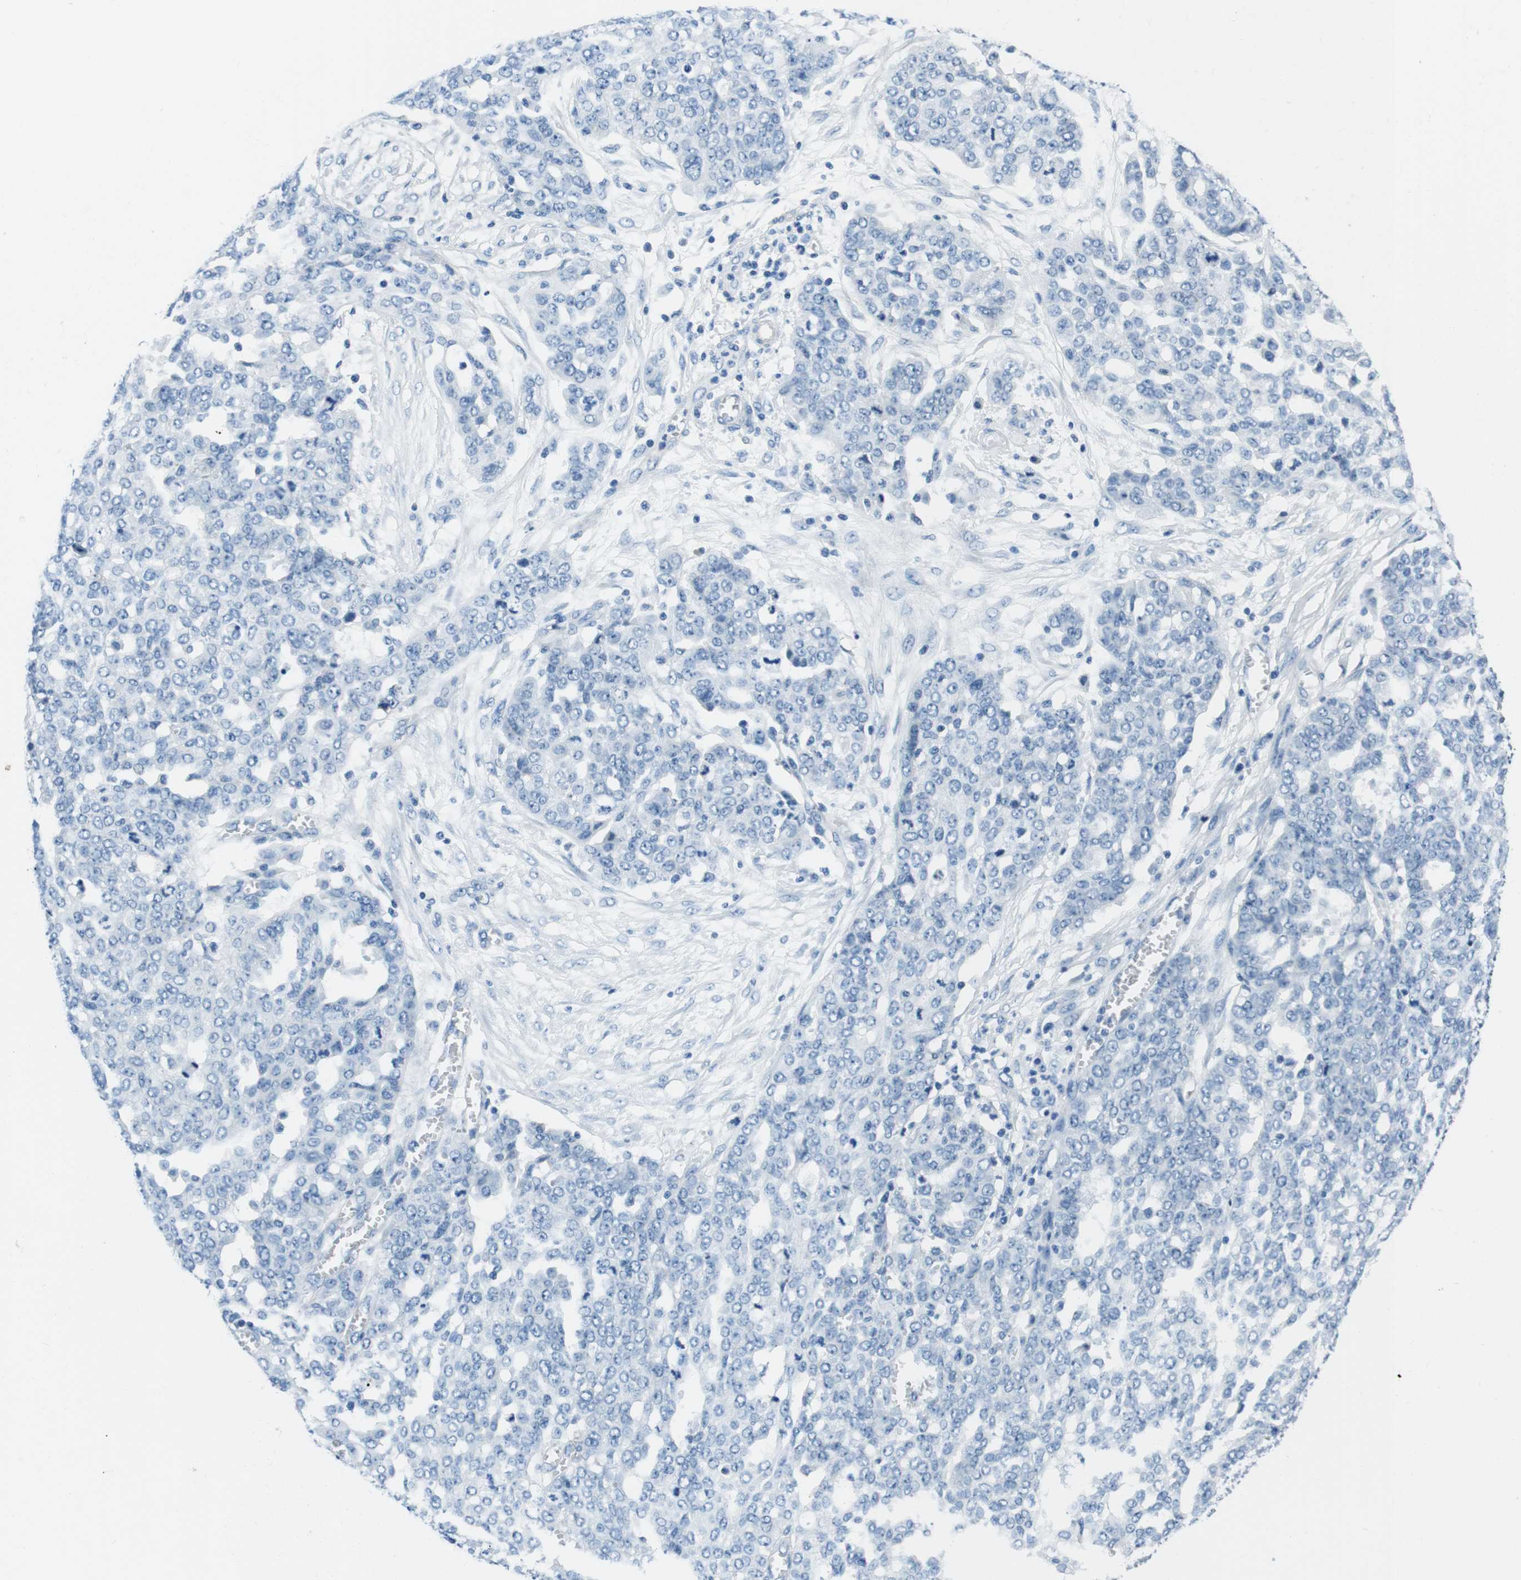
{"staining": {"intensity": "negative", "quantity": "none", "location": "none"}, "tissue": "ovarian cancer", "cell_type": "Tumor cells", "image_type": "cancer", "snomed": [{"axis": "morphology", "description": "Cystadenocarcinoma, serous, NOS"}, {"axis": "topography", "description": "Soft tissue"}, {"axis": "topography", "description": "Ovary"}], "caption": "Human ovarian serous cystadenocarcinoma stained for a protein using immunohistochemistry exhibits no expression in tumor cells.", "gene": "CASQ1", "patient": {"sex": "female", "age": 57}}